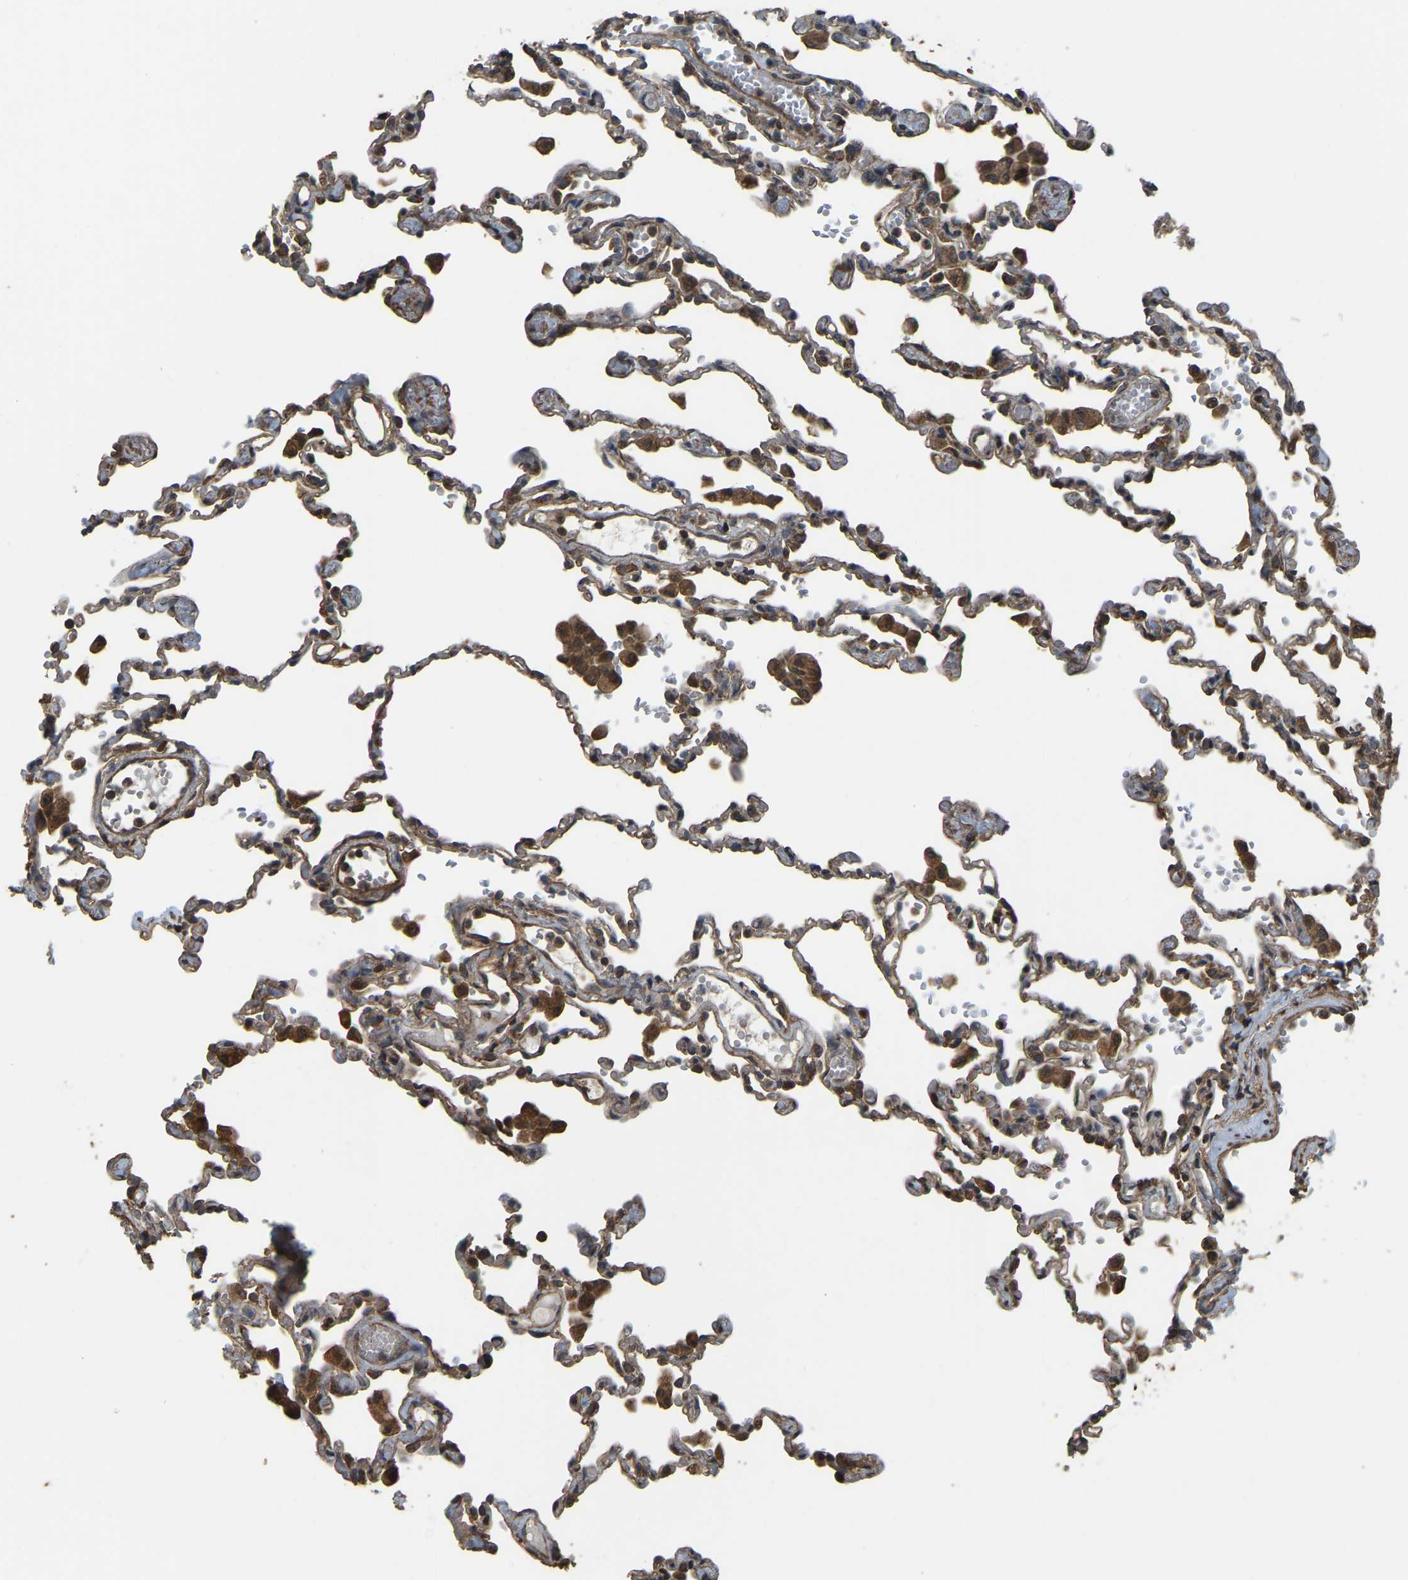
{"staining": {"intensity": "moderate", "quantity": ">75%", "location": "cytoplasmic/membranous"}, "tissue": "lung", "cell_type": "Alveolar cells", "image_type": "normal", "snomed": [{"axis": "morphology", "description": "Normal tissue, NOS"}, {"axis": "topography", "description": "Bronchus"}, {"axis": "topography", "description": "Lung"}], "caption": "Brown immunohistochemical staining in unremarkable lung shows moderate cytoplasmic/membranous expression in approximately >75% of alveolar cells. The protein of interest is shown in brown color, while the nuclei are stained blue.", "gene": "GNG2", "patient": {"sex": "female", "age": 49}}